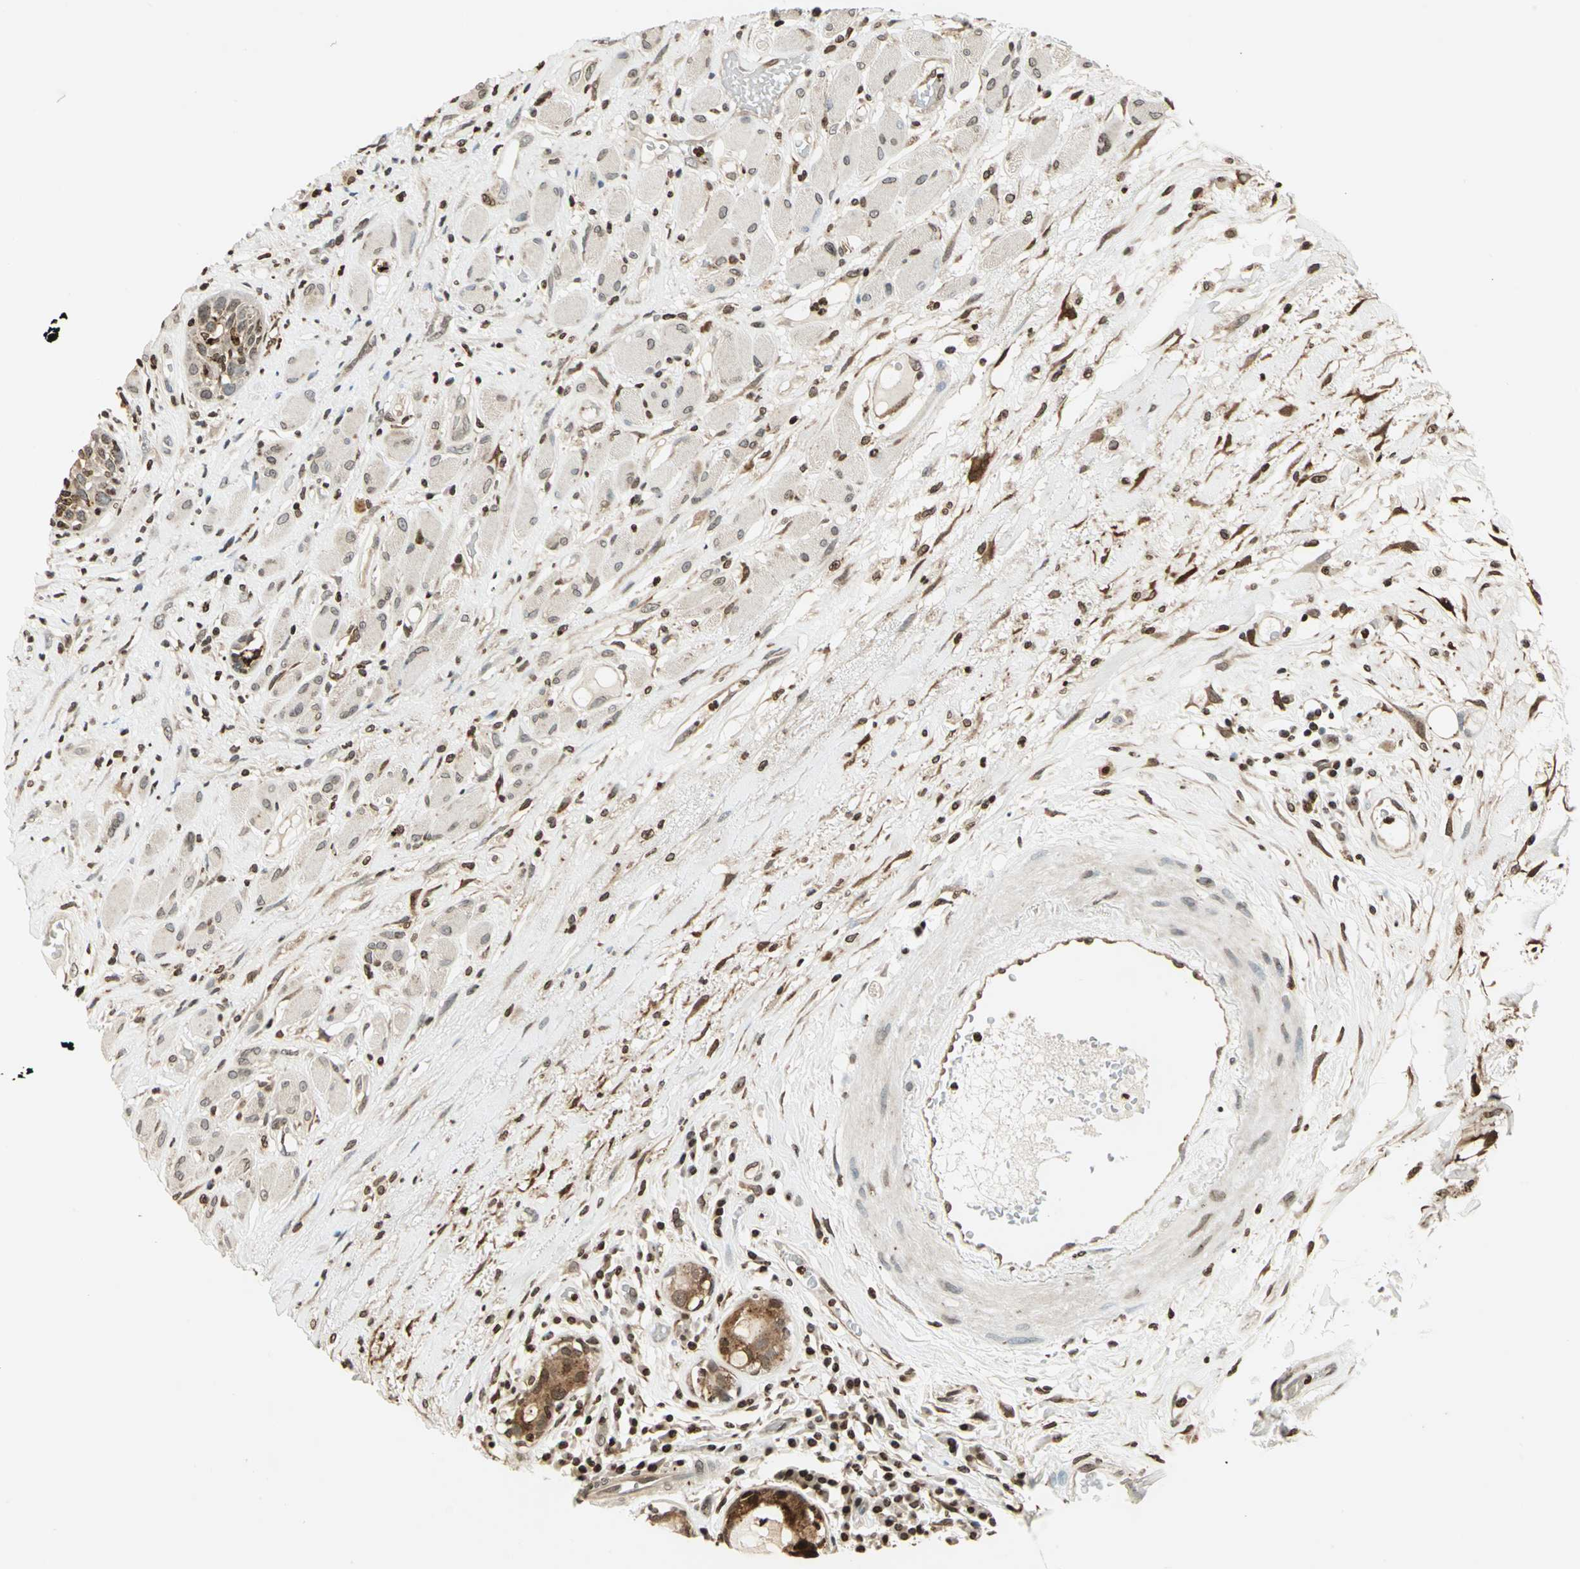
{"staining": {"intensity": "weak", "quantity": ">75%", "location": "cytoplasmic/membranous,nuclear"}, "tissue": "head and neck cancer", "cell_type": "Tumor cells", "image_type": "cancer", "snomed": [{"axis": "morphology", "description": "Squamous cell carcinoma, NOS"}, {"axis": "topography", "description": "Head-Neck"}], "caption": "The immunohistochemical stain highlights weak cytoplasmic/membranous and nuclear staining in tumor cells of head and neck cancer (squamous cell carcinoma) tissue.", "gene": "LGALS3", "patient": {"sex": "male", "age": 62}}